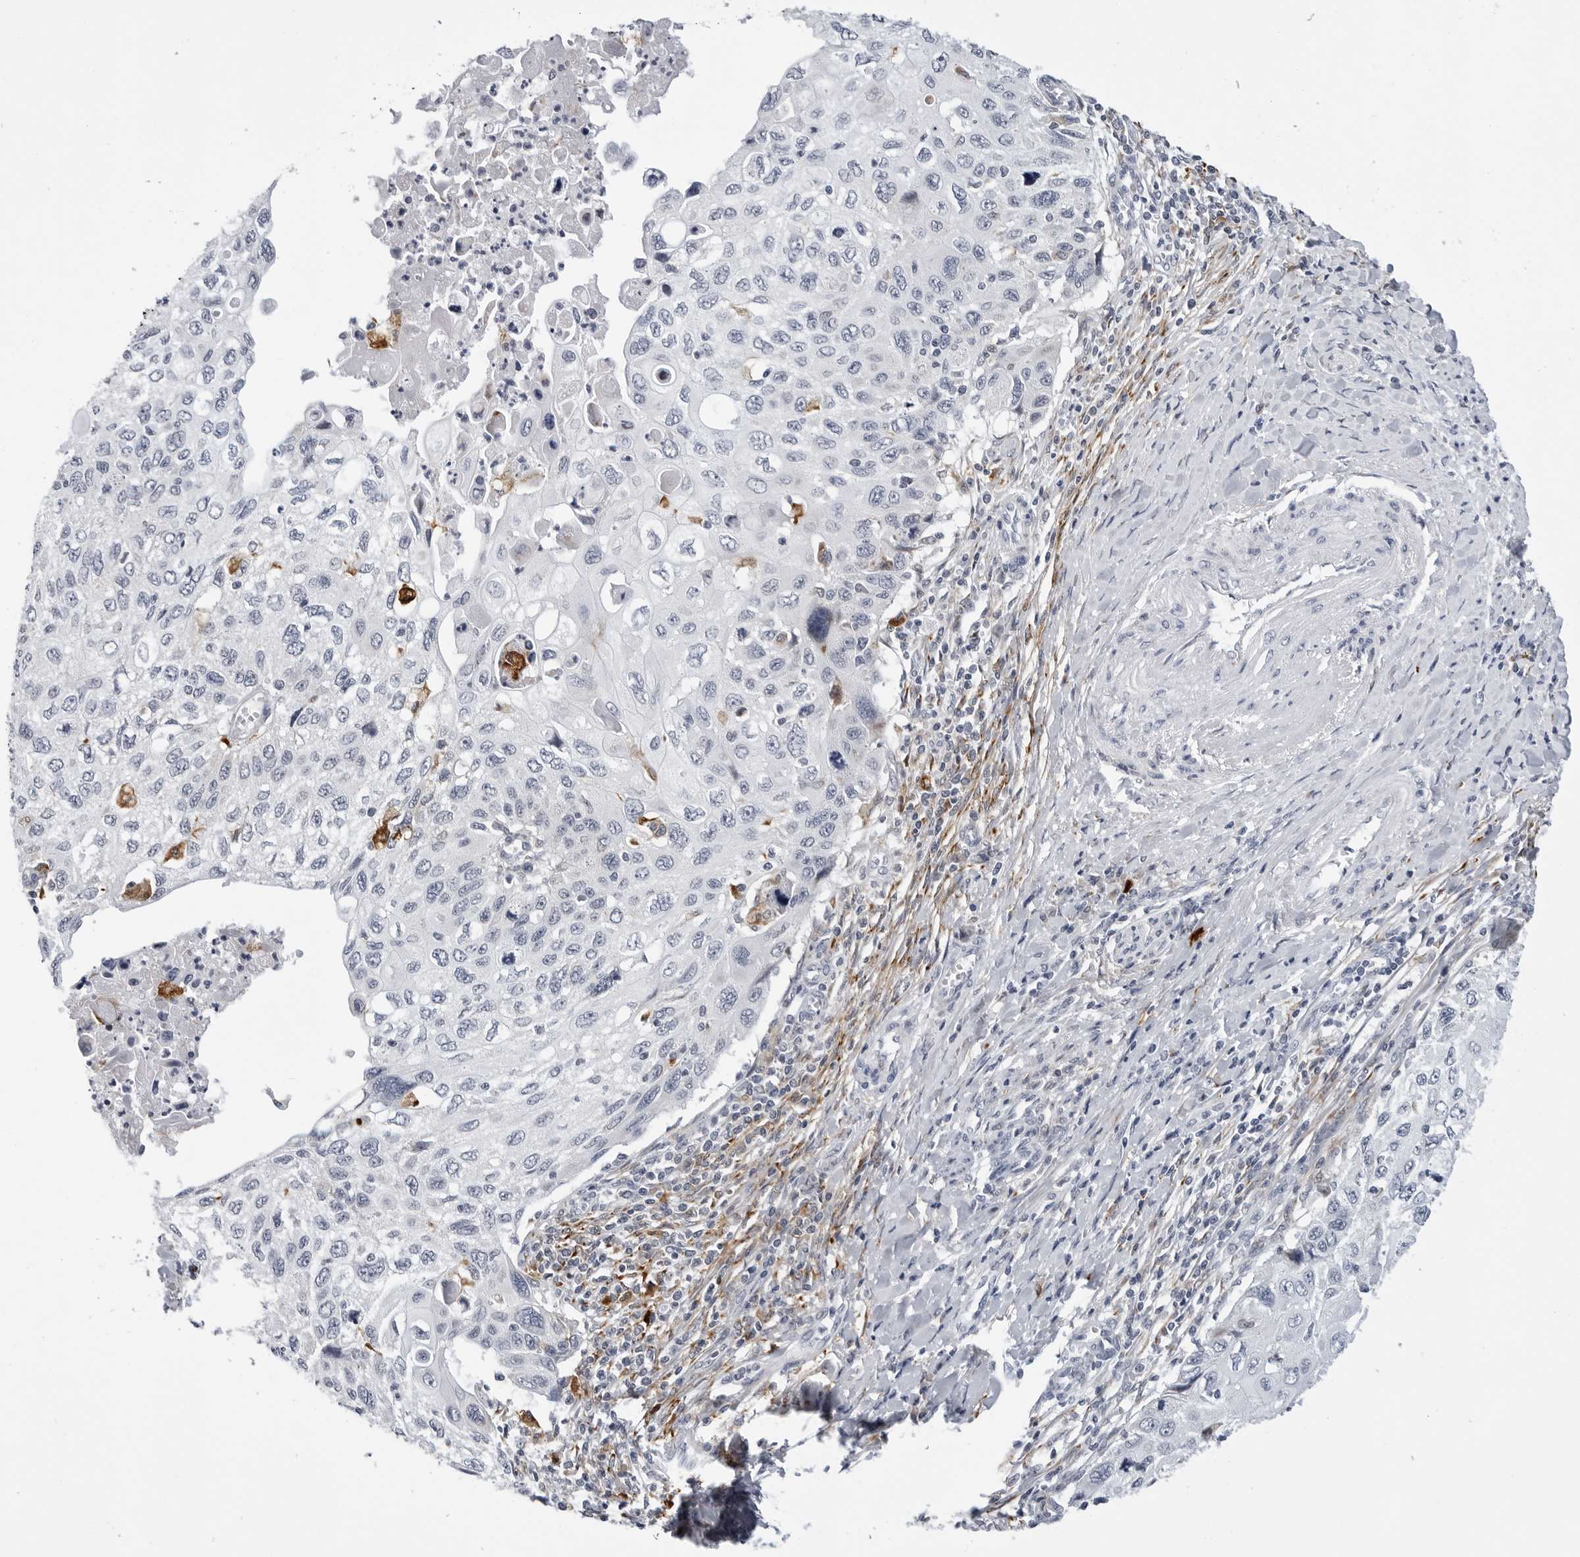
{"staining": {"intensity": "negative", "quantity": "none", "location": "none"}, "tissue": "cervical cancer", "cell_type": "Tumor cells", "image_type": "cancer", "snomed": [{"axis": "morphology", "description": "Squamous cell carcinoma, NOS"}, {"axis": "topography", "description": "Cervix"}], "caption": "Immunohistochemistry photomicrograph of neoplastic tissue: cervical squamous cell carcinoma stained with DAB exhibits no significant protein staining in tumor cells. Brightfield microscopy of IHC stained with DAB (3,3'-diaminobenzidine) (brown) and hematoxylin (blue), captured at high magnification.", "gene": "CDK20", "patient": {"sex": "female", "age": 70}}